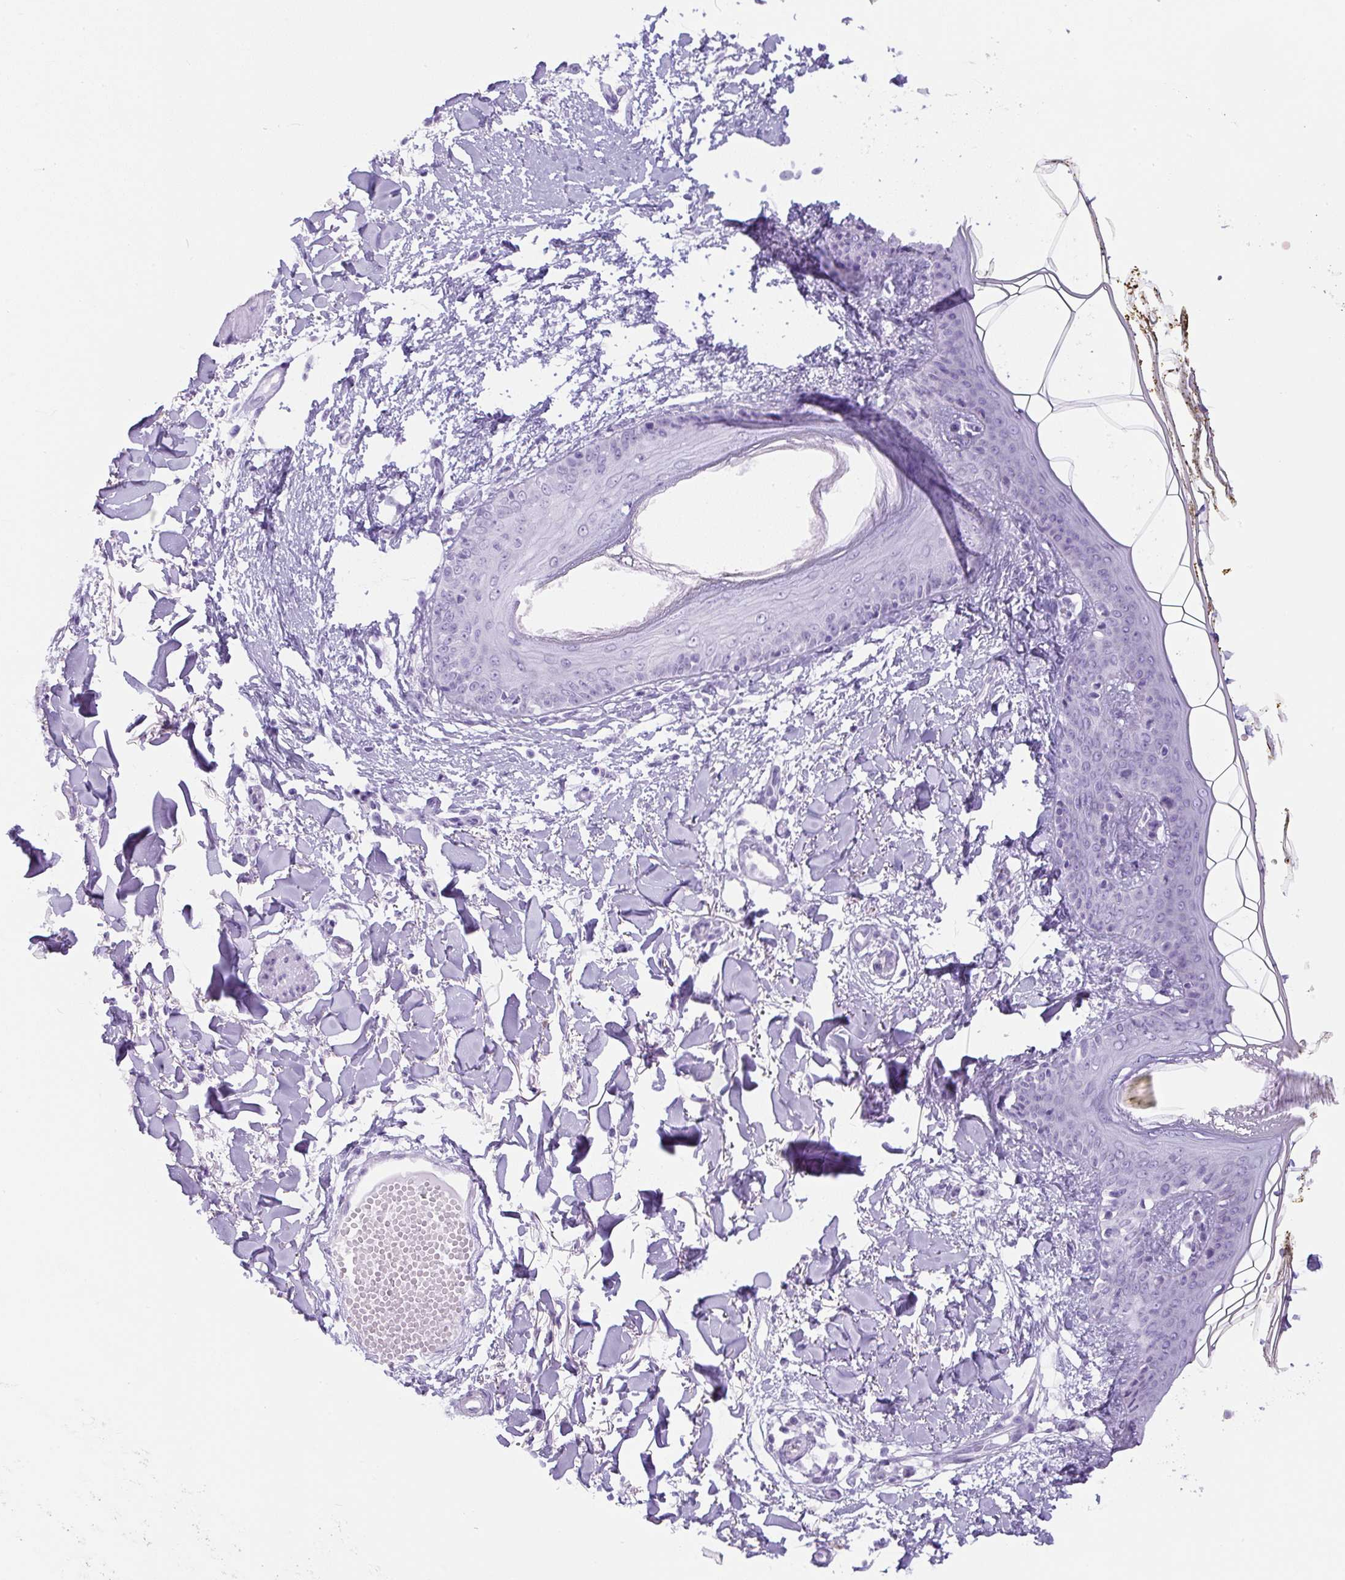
{"staining": {"intensity": "negative", "quantity": "none", "location": "none"}, "tissue": "skin", "cell_type": "Fibroblasts", "image_type": "normal", "snomed": [{"axis": "morphology", "description": "Normal tissue, NOS"}, {"axis": "topography", "description": "Skin"}], "caption": "Fibroblasts are negative for protein expression in unremarkable human skin. Nuclei are stained in blue.", "gene": "UBL3", "patient": {"sex": "female", "age": 34}}